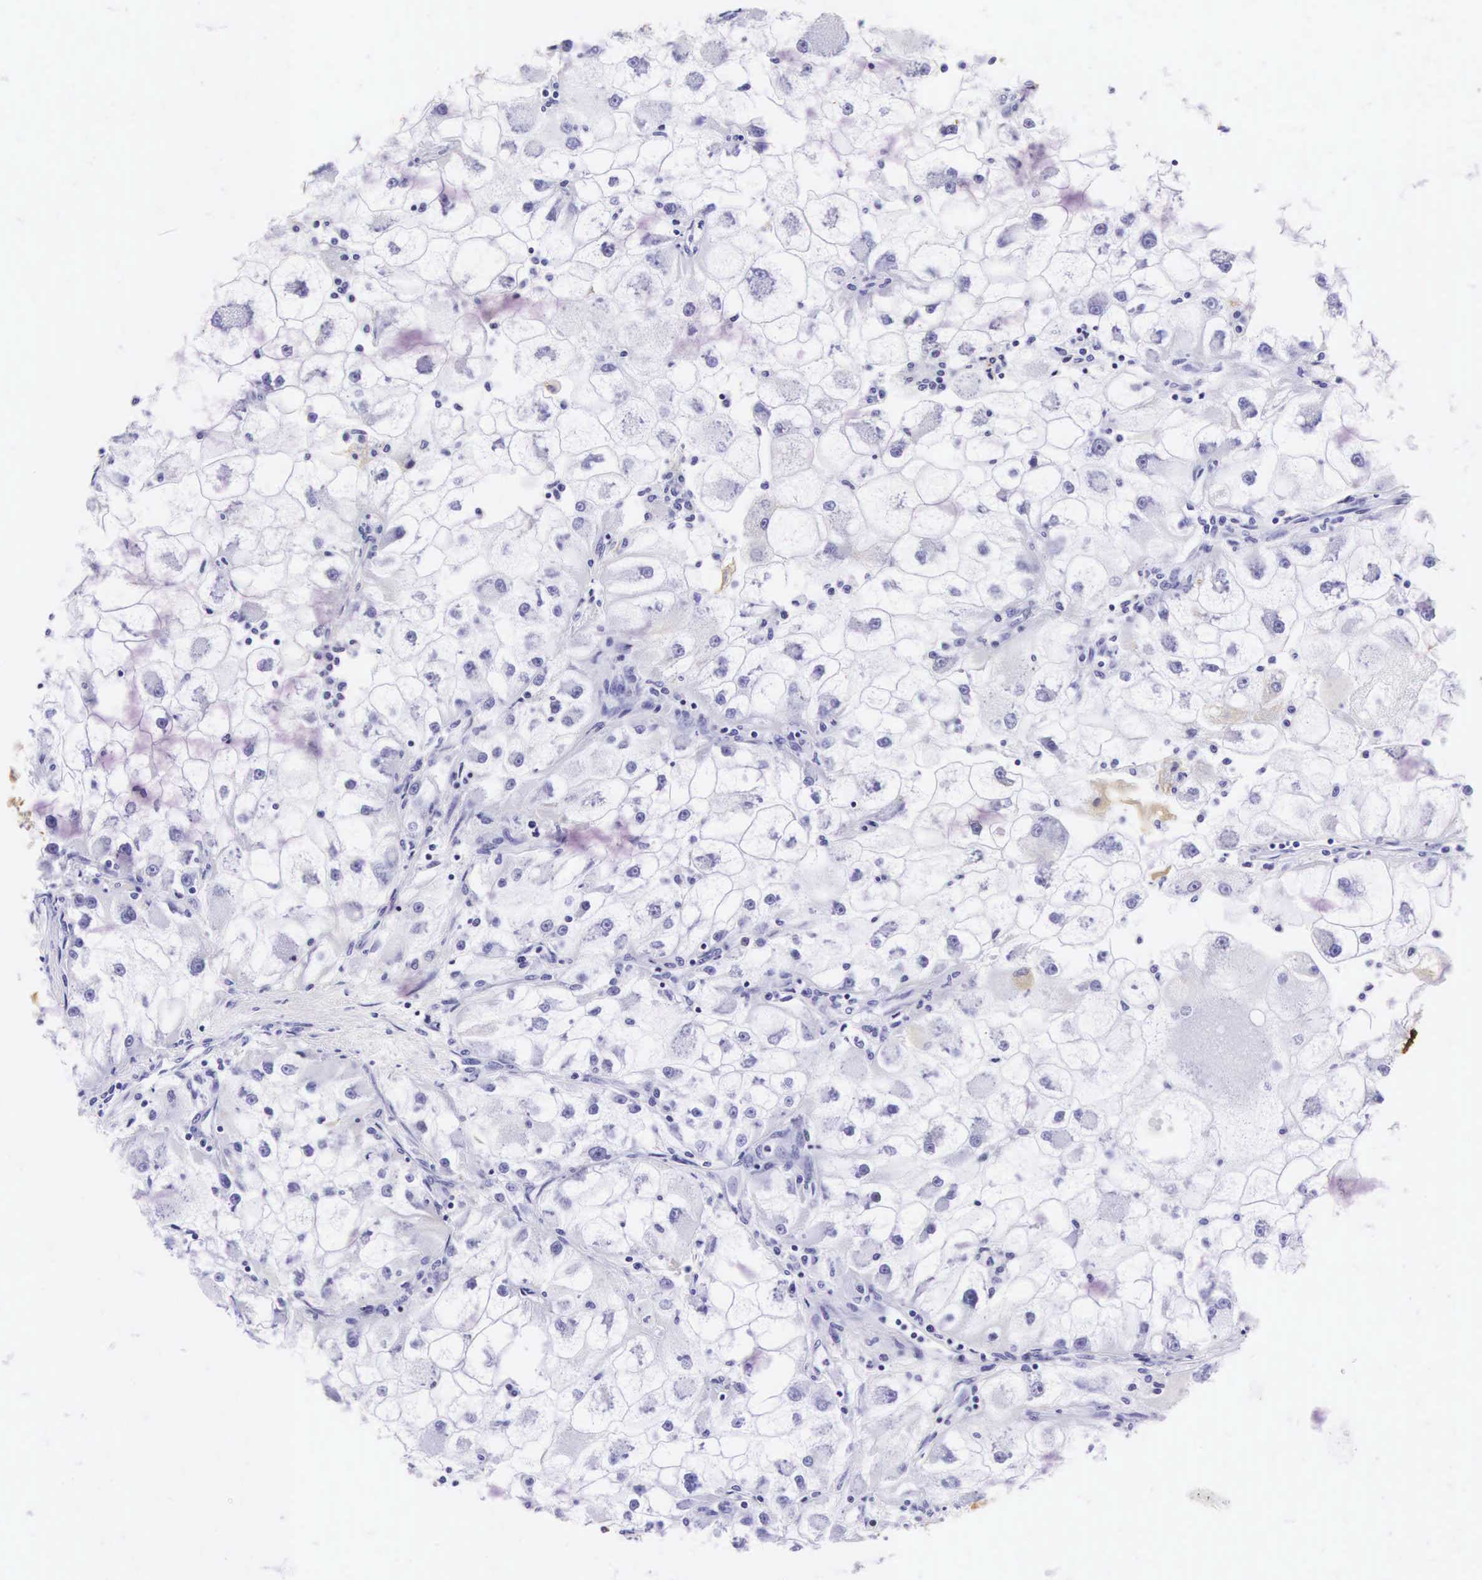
{"staining": {"intensity": "negative", "quantity": "none", "location": "none"}, "tissue": "renal cancer", "cell_type": "Tumor cells", "image_type": "cancer", "snomed": [{"axis": "morphology", "description": "Adenocarcinoma, NOS"}, {"axis": "topography", "description": "Kidney"}], "caption": "This is an IHC photomicrograph of human adenocarcinoma (renal). There is no expression in tumor cells.", "gene": "KRT18", "patient": {"sex": "female", "age": 73}}